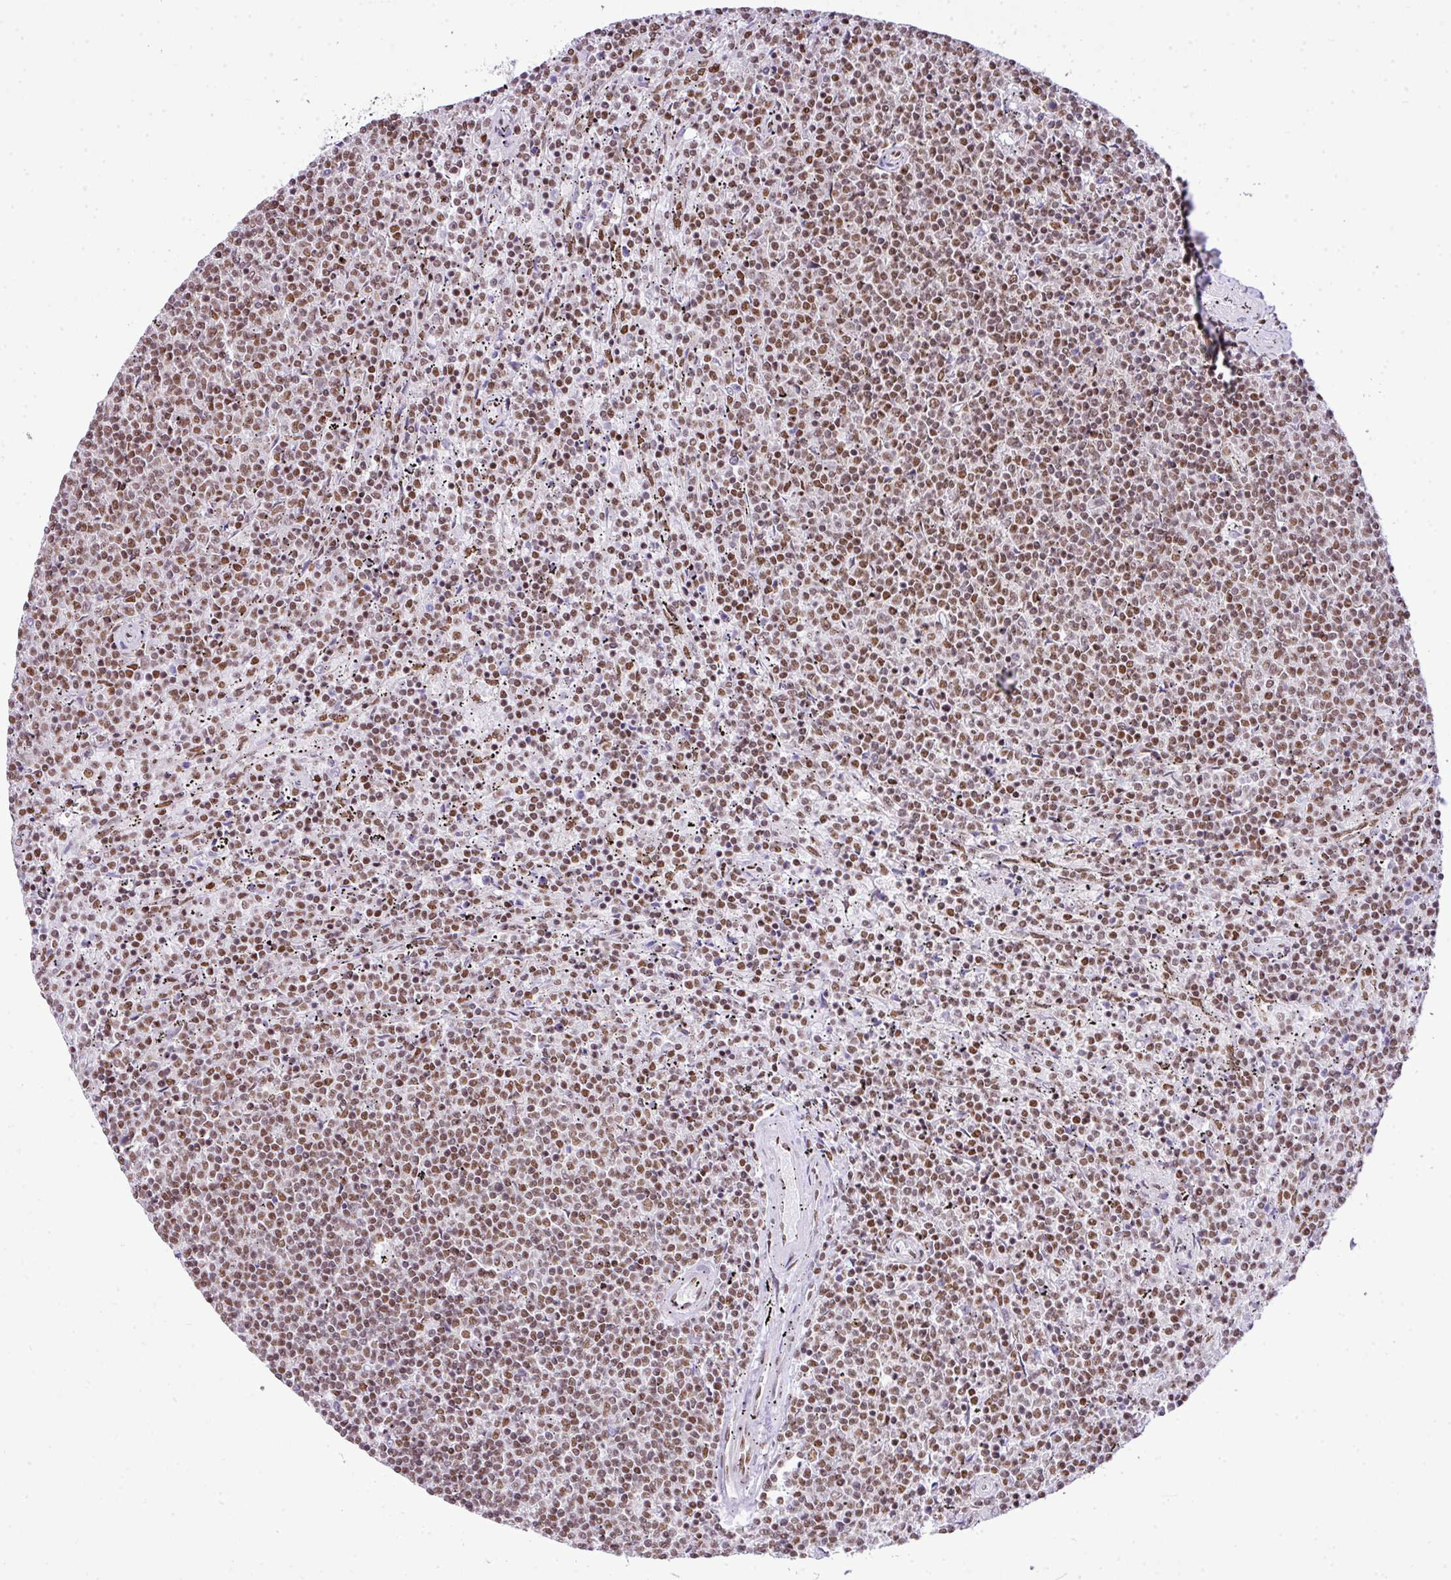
{"staining": {"intensity": "moderate", "quantity": ">75%", "location": "nuclear"}, "tissue": "lymphoma", "cell_type": "Tumor cells", "image_type": "cancer", "snomed": [{"axis": "morphology", "description": "Malignant lymphoma, non-Hodgkin's type, Low grade"}, {"axis": "topography", "description": "Spleen"}], "caption": "Tumor cells exhibit moderate nuclear expression in approximately >75% of cells in malignant lymphoma, non-Hodgkin's type (low-grade). The staining was performed using DAB to visualize the protein expression in brown, while the nuclei were stained in blue with hematoxylin (Magnification: 20x).", "gene": "RARG", "patient": {"sex": "female", "age": 50}}